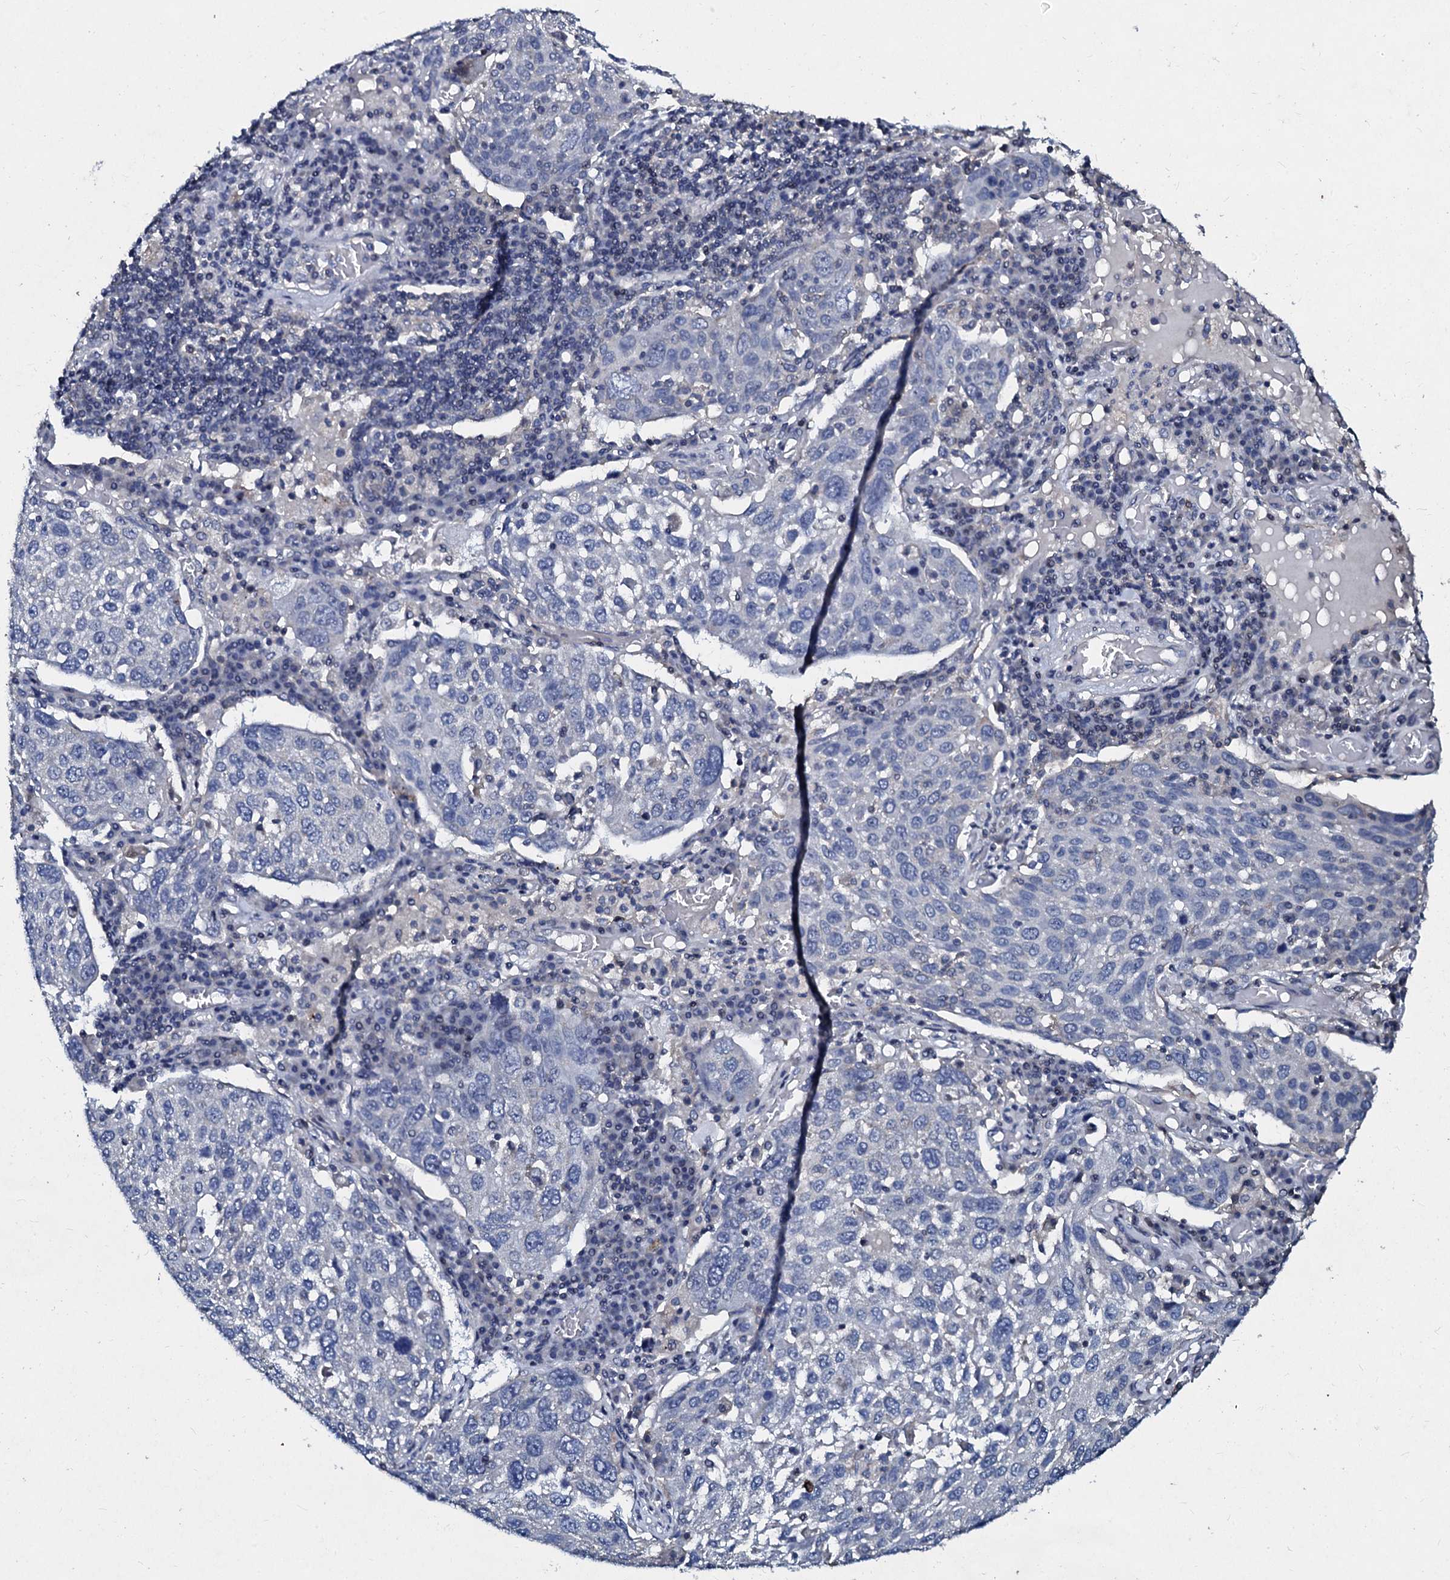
{"staining": {"intensity": "negative", "quantity": "none", "location": "none"}, "tissue": "lung cancer", "cell_type": "Tumor cells", "image_type": "cancer", "snomed": [{"axis": "morphology", "description": "Squamous cell carcinoma, NOS"}, {"axis": "topography", "description": "Lung"}], "caption": "Tumor cells are negative for brown protein staining in lung squamous cell carcinoma.", "gene": "SLC37A4", "patient": {"sex": "male", "age": 65}}